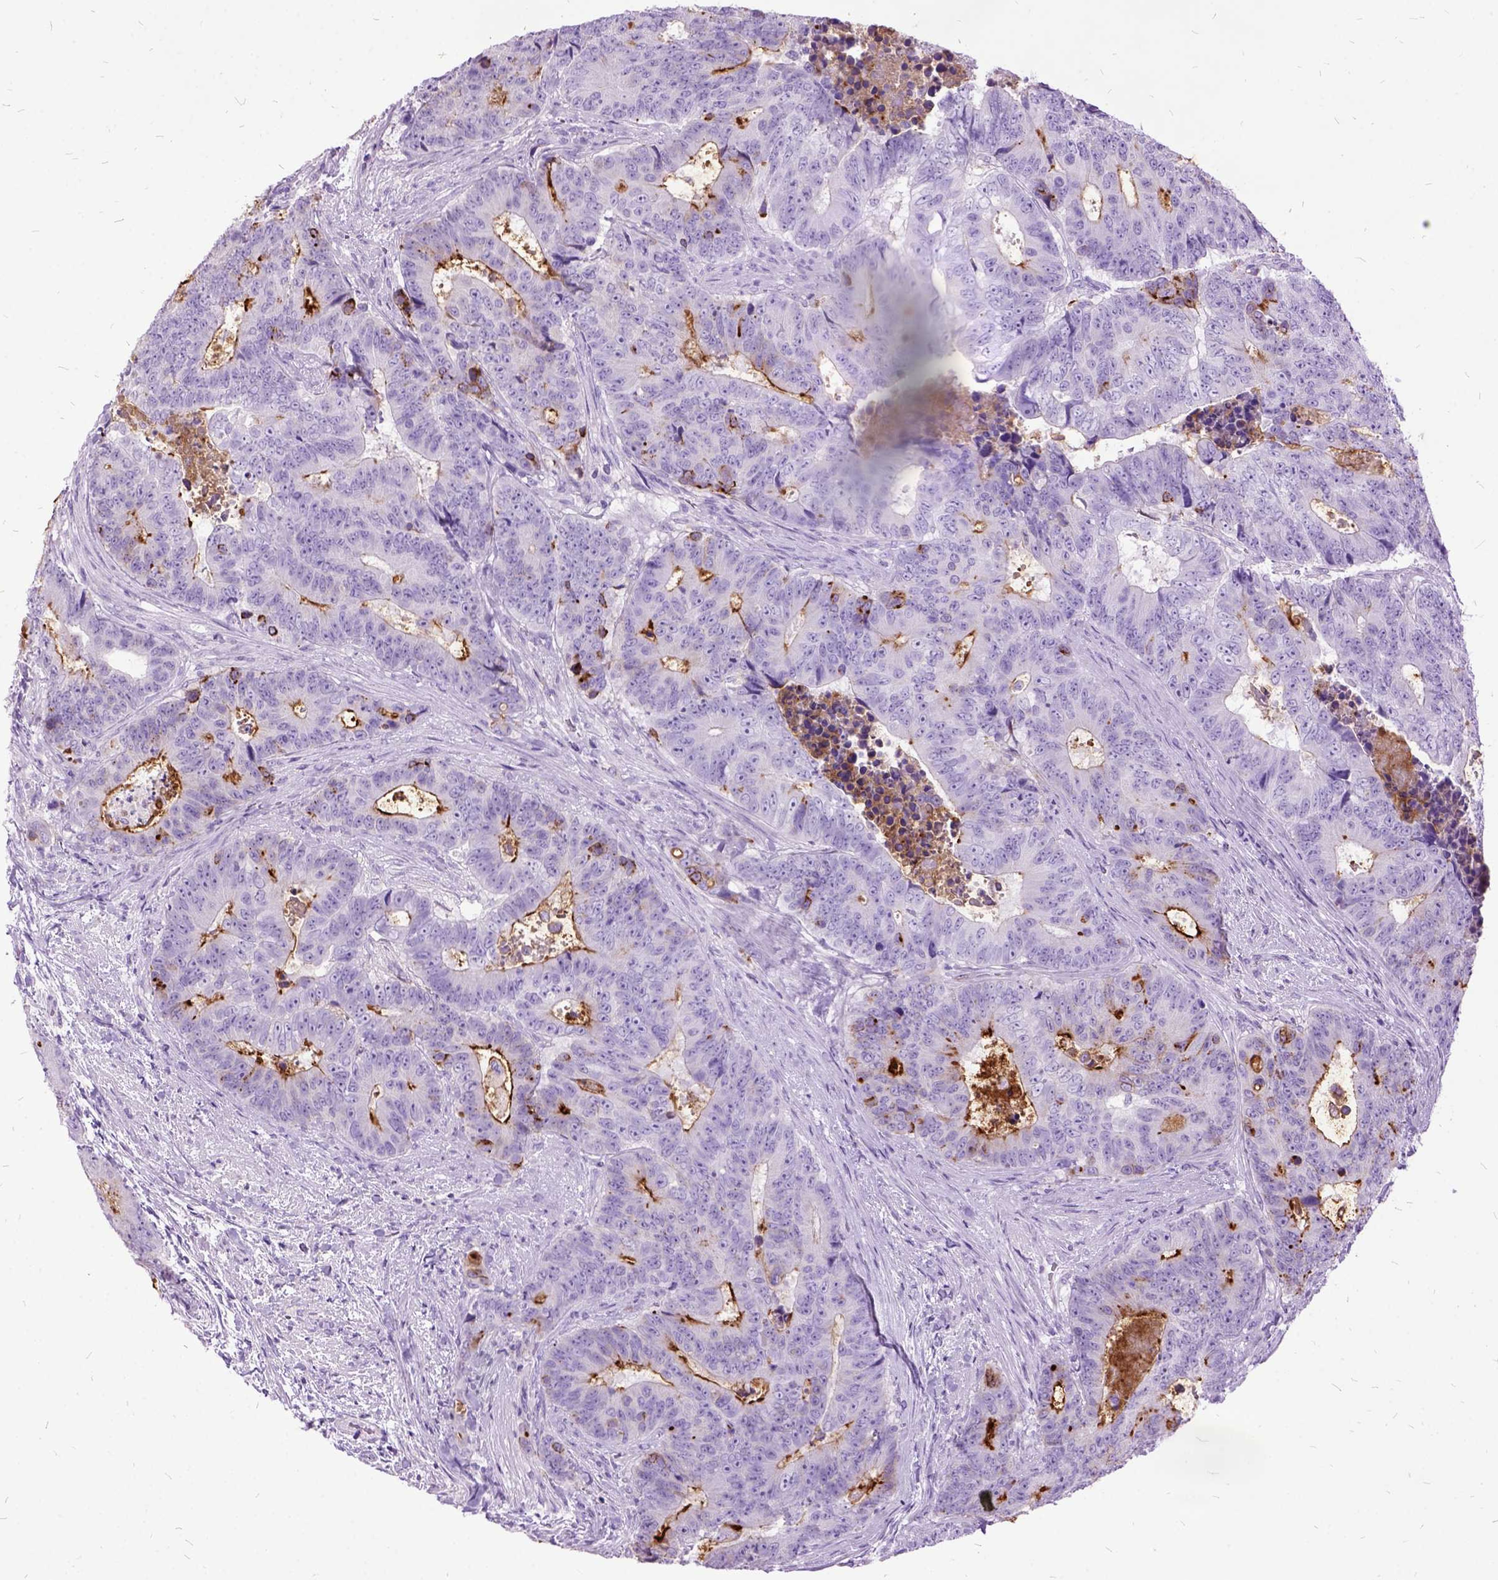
{"staining": {"intensity": "strong", "quantity": "<25%", "location": "cytoplasmic/membranous"}, "tissue": "colorectal cancer", "cell_type": "Tumor cells", "image_type": "cancer", "snomed": [{"axis": "morphology", "description": "Adenocarcinoma, NOS"}, {"axis": "topography", "description": "Colon"}], "caption": "Immunohistochemical staining of human adenocarcinoma (colorectal) exhibits strong cytoplasmic/membranous protein expression in approximately <25% of tumor cells. Immunohistochemistry (ihc) stains the protein of interest in brown and the nuclei are stained blue.", "gene": "MME", "patient": {"sex": "female", "age": 48}}